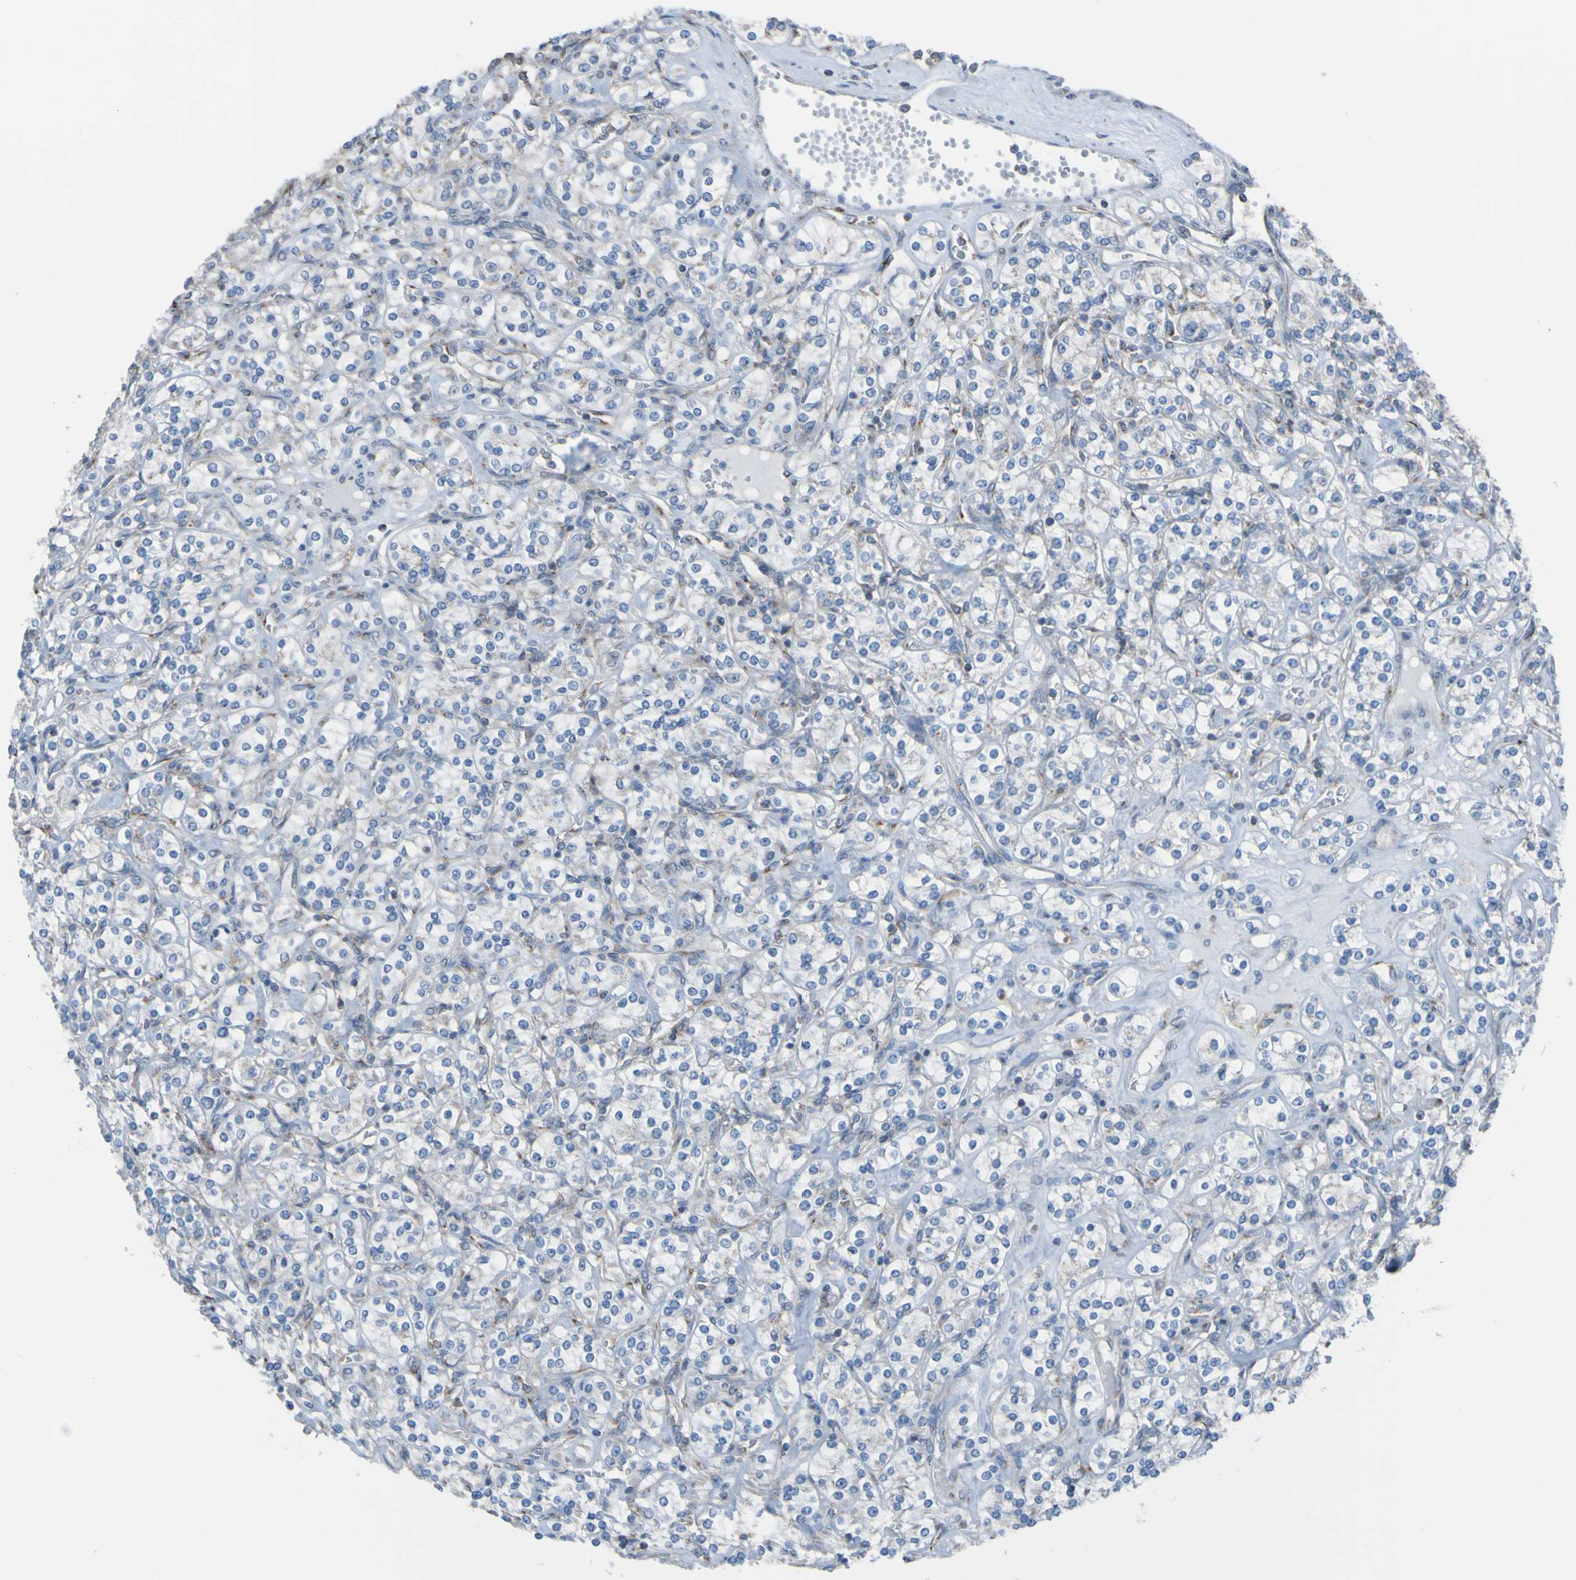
{"staining": {"intensity": "weak", "quantity": "25%-75%", "location": "cytoplasmic/membranous"}, "tissue": "renal cancer", "cell_type": "Tumor cells", "image_type": "cancer", "snomed": [{"axis": "morphology", "description": "Adenocarcinoma, NOS"}, {"axis": "topography", "description": "Kidney"}], "caption": "A low amount of weak cytoplasmic/membranous positivity is seen in approximately 25%-75% of tumor cells in renal adenocarcinoma tissue.", "gene": "MINAR1", "patient": {"sex": "male", "age": 77}}